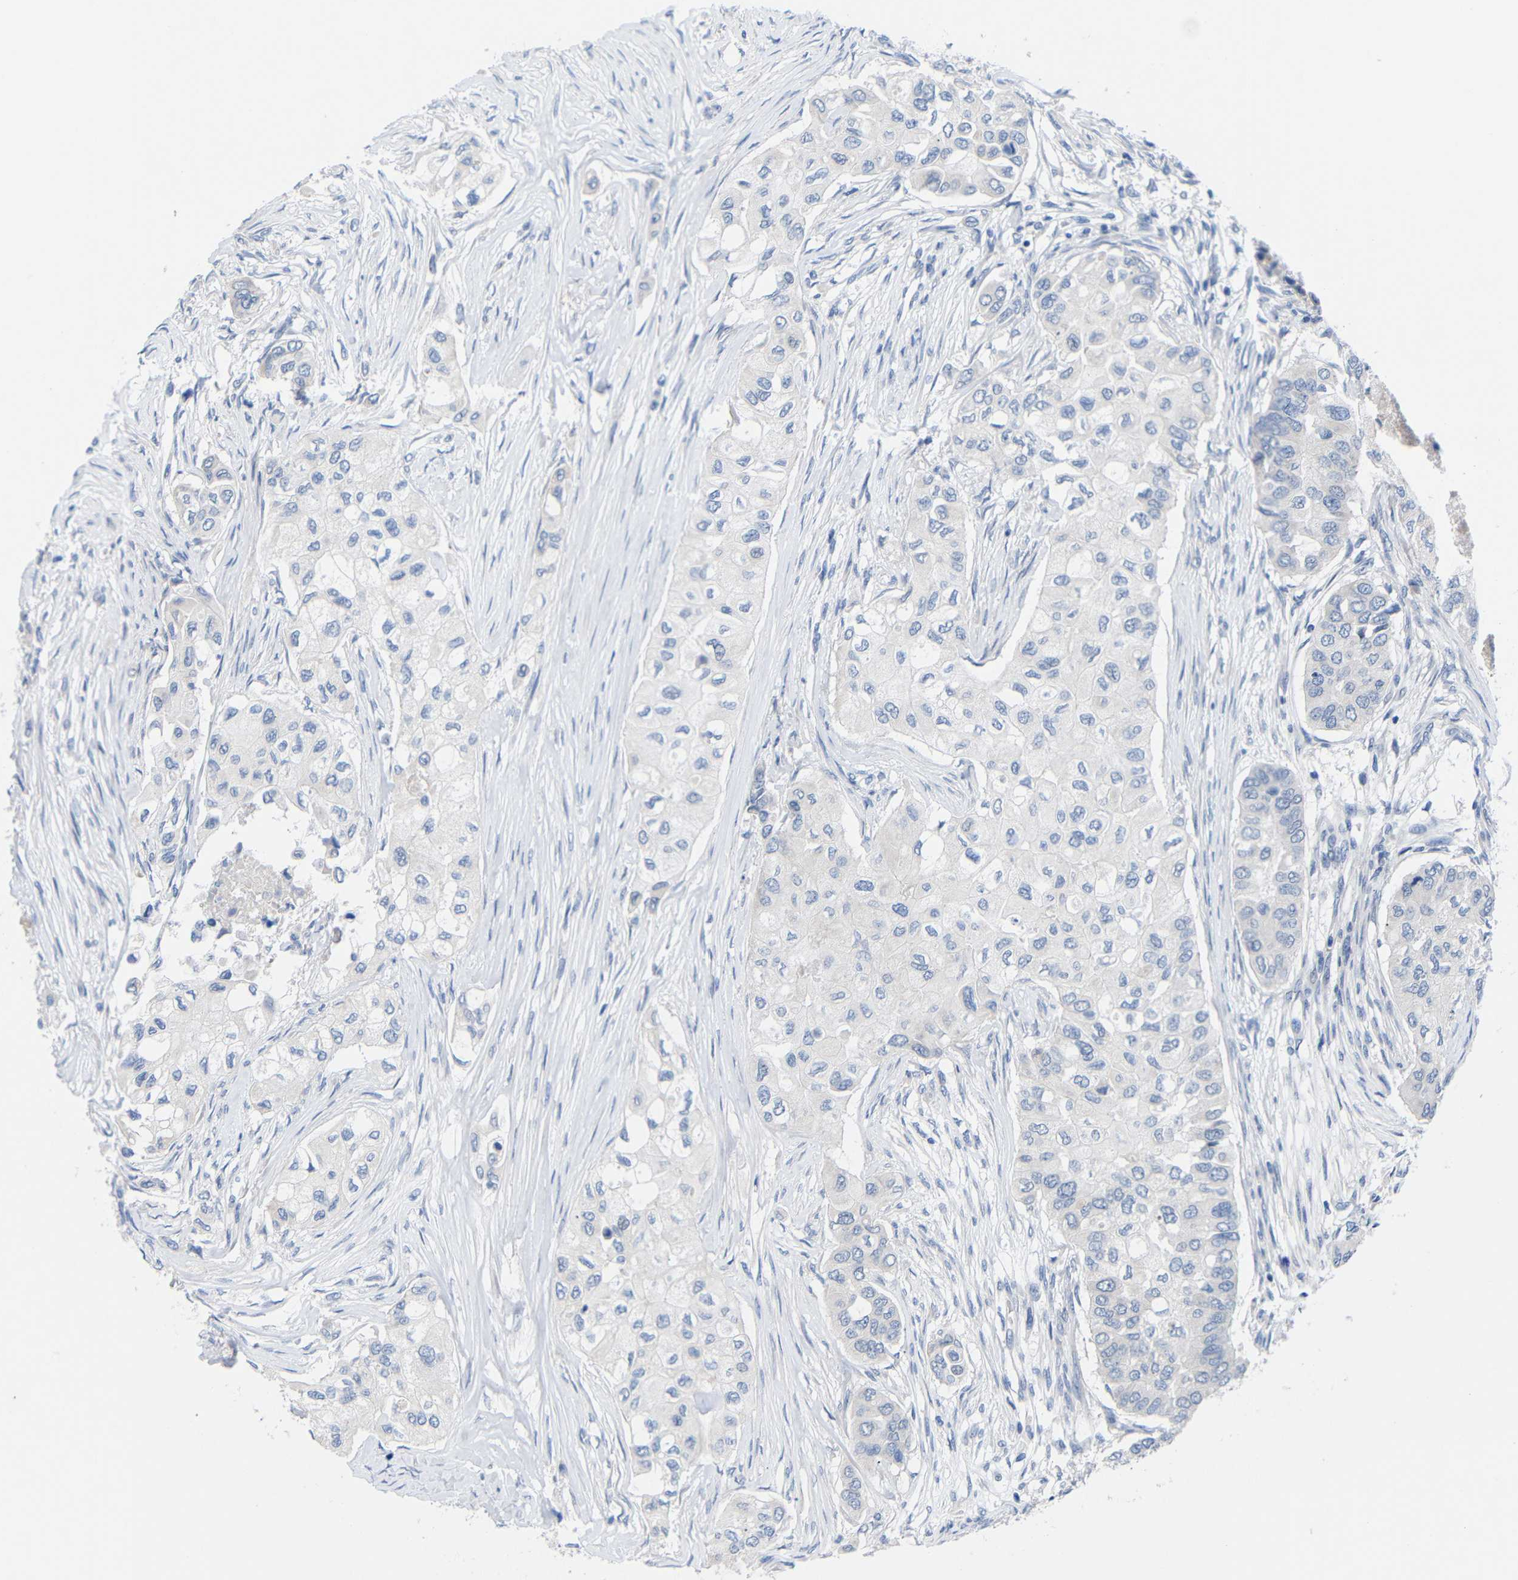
{"staining": {"intensity": "negative", "quantity": "none", "location": "none"}, "tissue": "breast cancer", "cell_type": "Tumor cells", "image_type": "cancer", "snomed": [{"axis": "morphology", "description": "Normal tissue, NOS"}, {"axis": "morphology", "description": "Duct carcinoma"}, {"axis": "topography", "description": "Breast"}], "caption": "A high-resolution micrograph shows immunohistochemistry staining of breast cancer, which demonstrates no significant expression in tumor cells. The staining is performed using DAB (3,3'-diaminobenzidine) brown chromogen with nuclei counter-stained in using hematoxylin.", "gene": "CMTM1", "patient": {"sex": "female", "age": 49}}